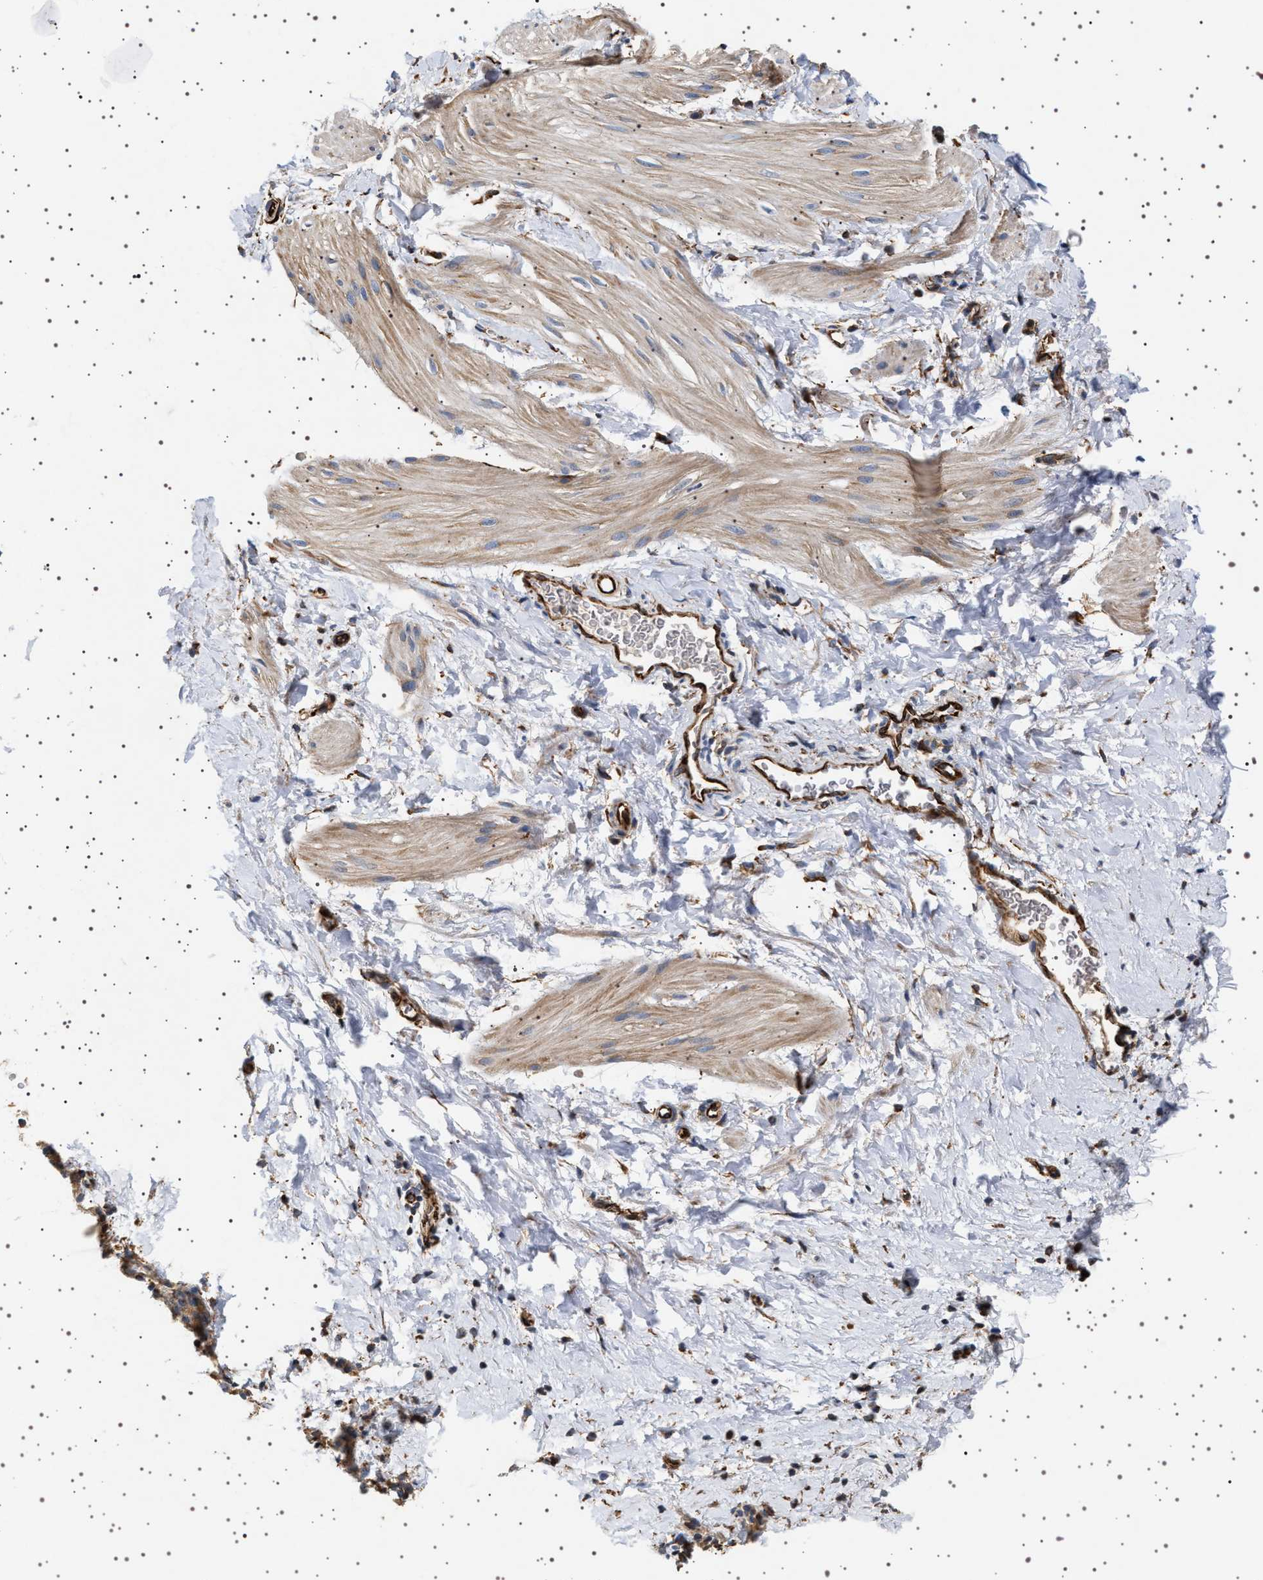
{"staining": {"intensity": "weak", "quantity": "25%-75%", "location": "cytoplasmic/membranous"}, "tissue": "smooth muscle", "cell_type": "Smooth muscle cells", "image_type": "normal", "snomed": [{"axis": "morphology", "description": "Normal tissue, NOS"}, {"axis": "topography", "description": "Smooth muscle"}], "caption": "Brown immunohistochemical staining in benign smooth muscle exhibits weak cytoplasmic/membranous expression in about 25%-75% of smooth muscle cells. The staining was performed using DAB, with brown indicating positive protein expression. Nuclei are stained blue with hematoxylin.", "gene": "TRUB2", "patient": {"sex": "male", "age": 16}}